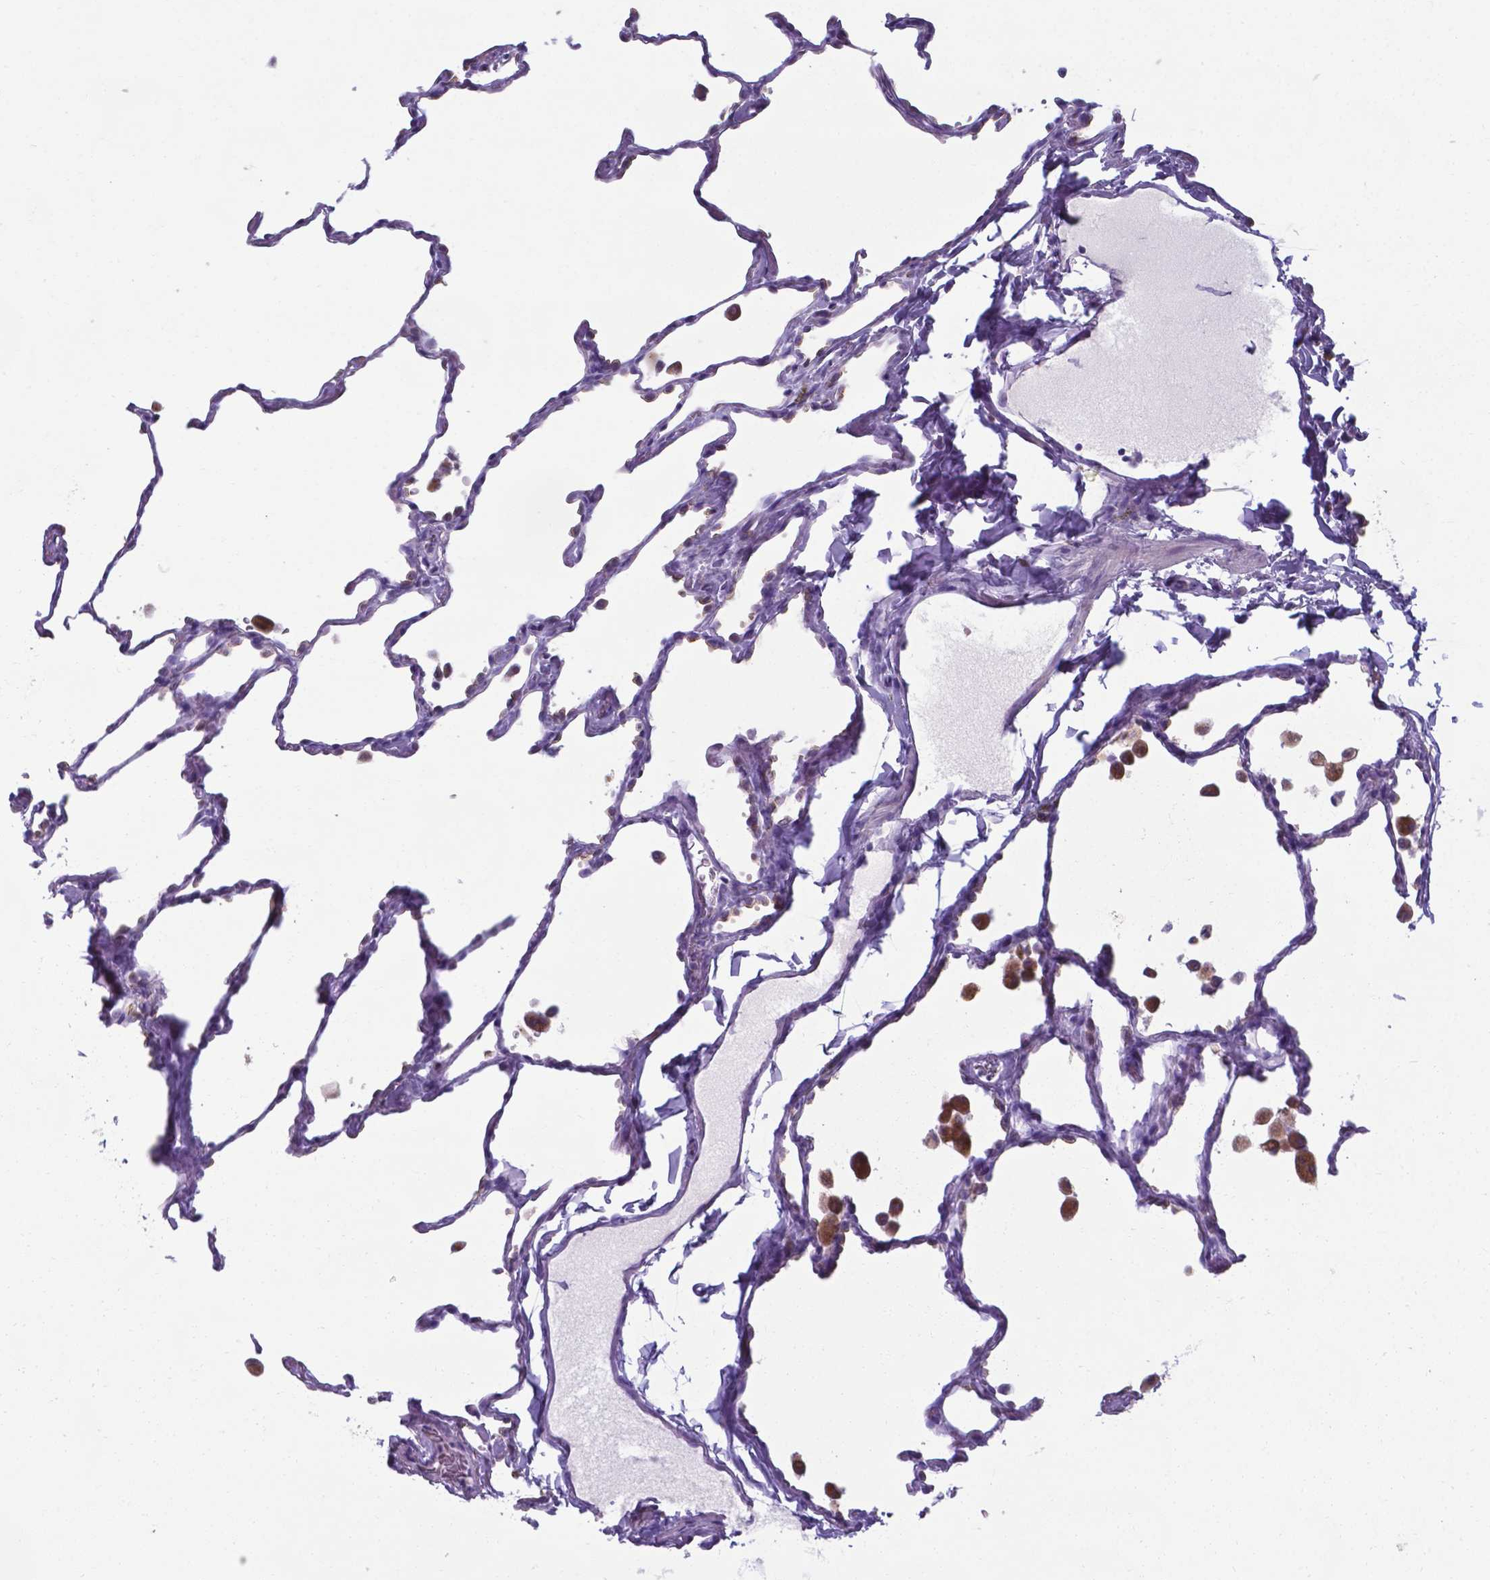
{"staining": {"intensity": "moderate", "quantity": "<25%", "location": "cytoplasmic/membranous"}, "tissue": "lung", "cell_type": "Alveolar cells", "image_type": "normal", "snomed": [{"axis": "morphology", "description": "Normal tissue, NOS"}, {"axis": "topography", "description": "Lung"}], "caption": "A photomicrograph of lung stained for a protein shows moderate cytoplasmic/membranous brown staining in alveolar cells. (Stains: DAB (3,3'-diaminobenzidine) in brown, nuclei in blue, Microscopy: brightfield microscopy at high magnification).", "gene": "AP5B1", "patient": {"sex": "female", "age": 47}}